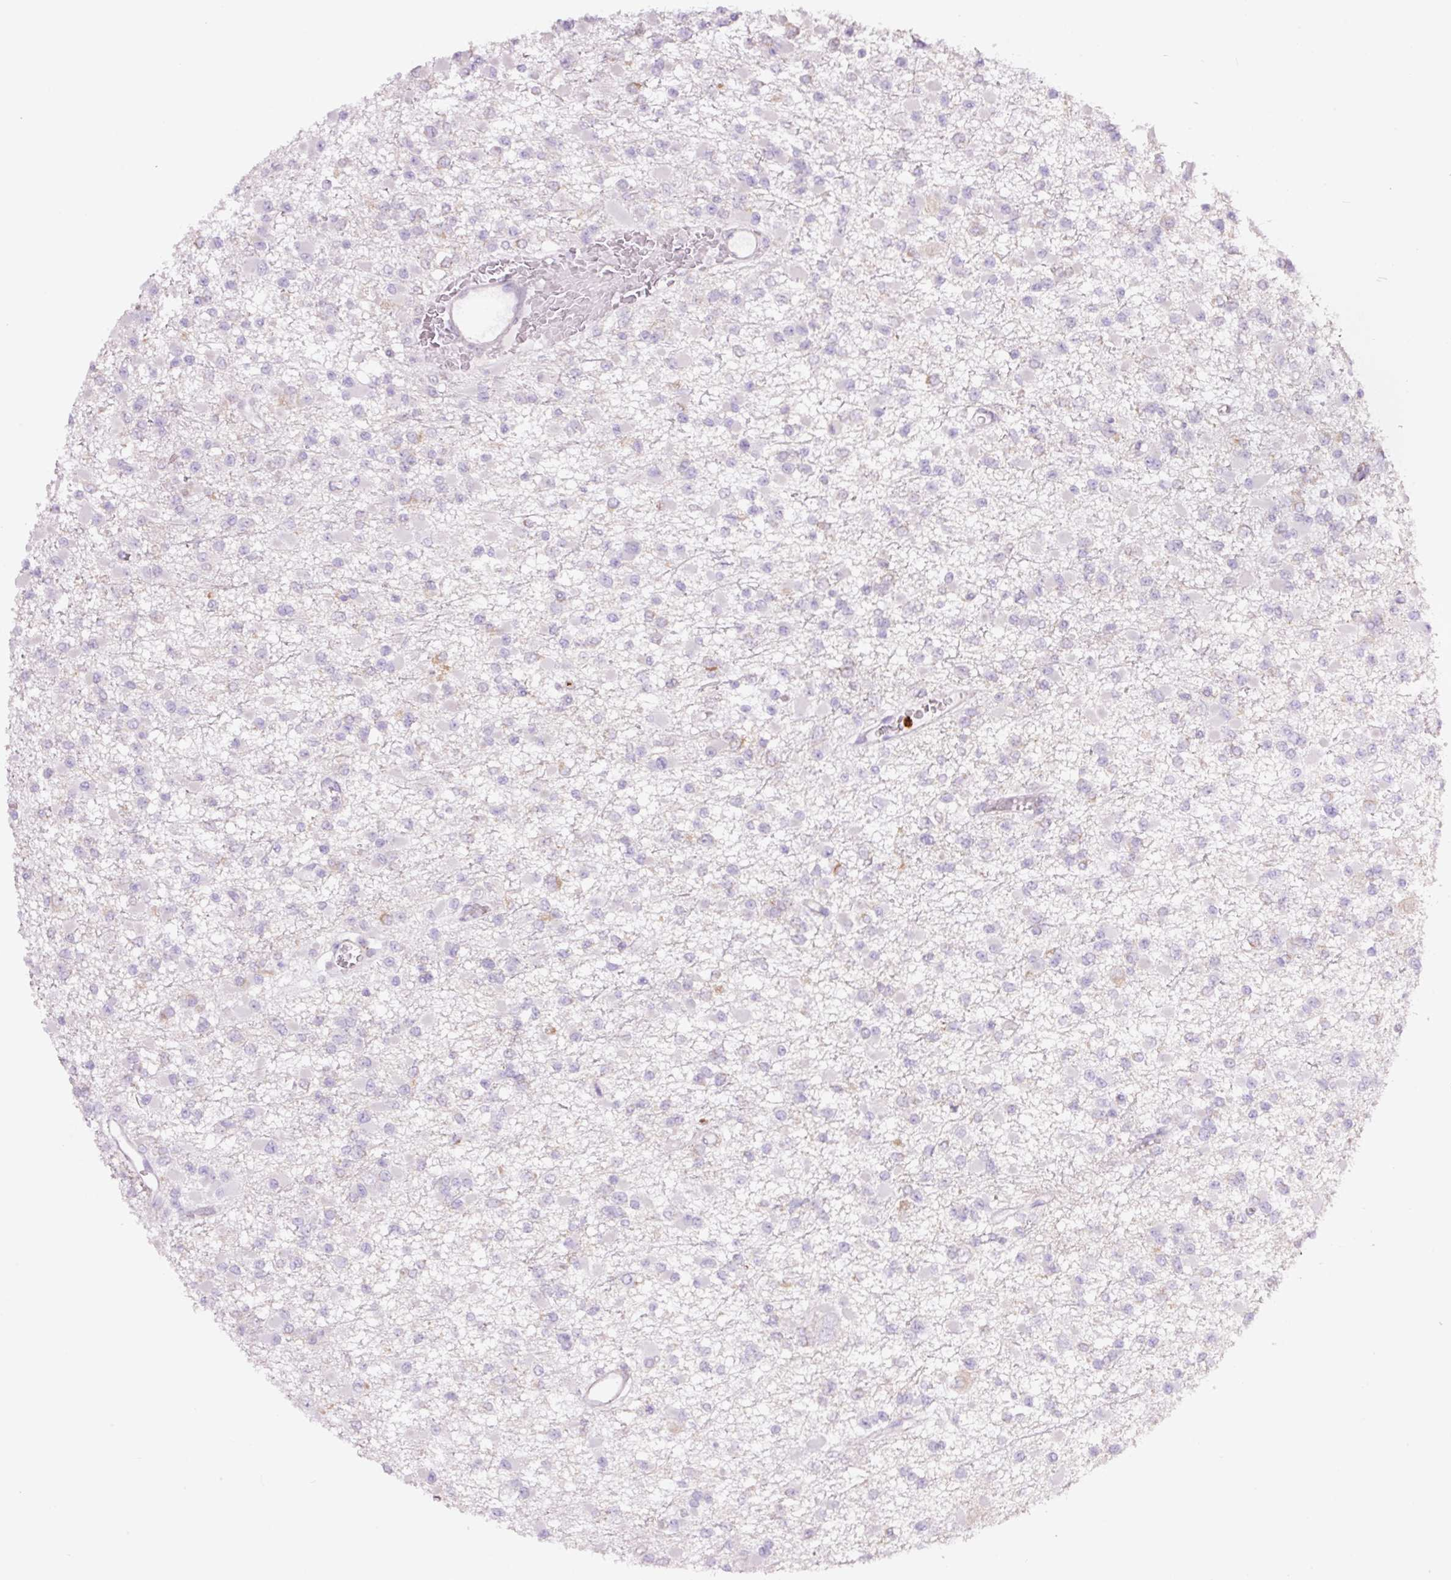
{"staining": {"intensity": "negative", "quantity": "none", "location": "none"}, "tissue": "glioma", "cell_type": "Tumor cells", "image_type": "cancer", "snomed": [{"axis": "morphology", "description": "Glioma, malignant, Low grade"}, {"axis": "topography", "description": "Brain"}], "caption": "Glioma stained for a protein using IHC reveals no positivity tumor cells.", "gene": "SH2D6", "patient": {"sex": "female", "age": 22}}